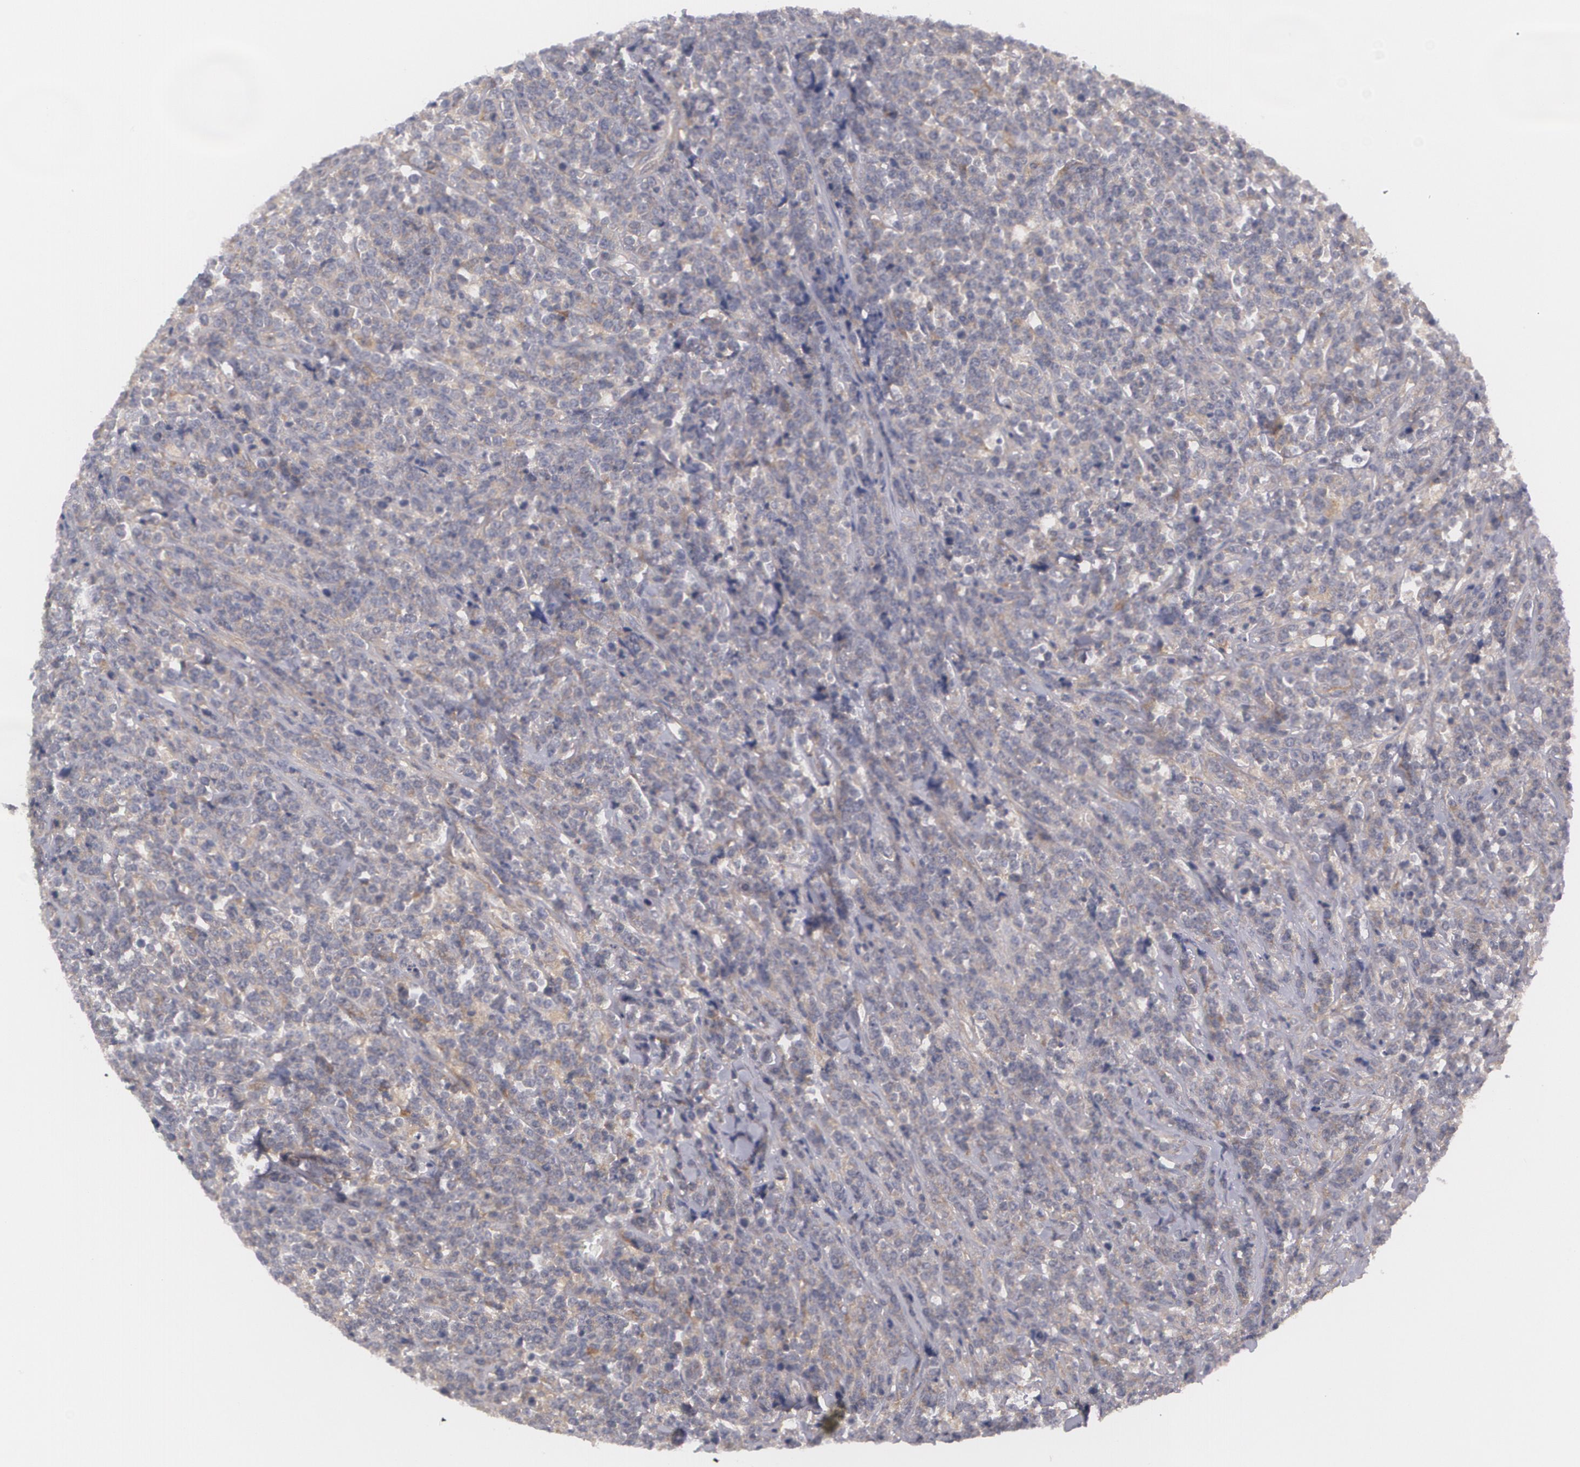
{"staining": {"intensity": "weak", "quantity": ">75%", "location": "cytoplasmic/membranous"}, "tissue": "lymphoma", "cell_type": "Tumor cells", "image_type": "cancer", "snomed": [{"axis": "morphology", "description": "Malignant lymphoma, non-Hodgkin's type, High grade"}, {"axis": "topography", "description": "Small intestine"}, {"axis": "topography", "description": "Colon"}], "caption": "An immunohistochemistry (IHC) photomicrograph of tumor tissue is shown. Protein staining in brown highlights weak cytoplasmic/membranous positivity in malignant lymphoma, non-Hodgkin's type (high-grade) within tumor cells. (DAB IHC, brown staining for protein, blue staining for nuclei).", "gene": "CASK", "patient": {"sex": "male", "age": 8}}